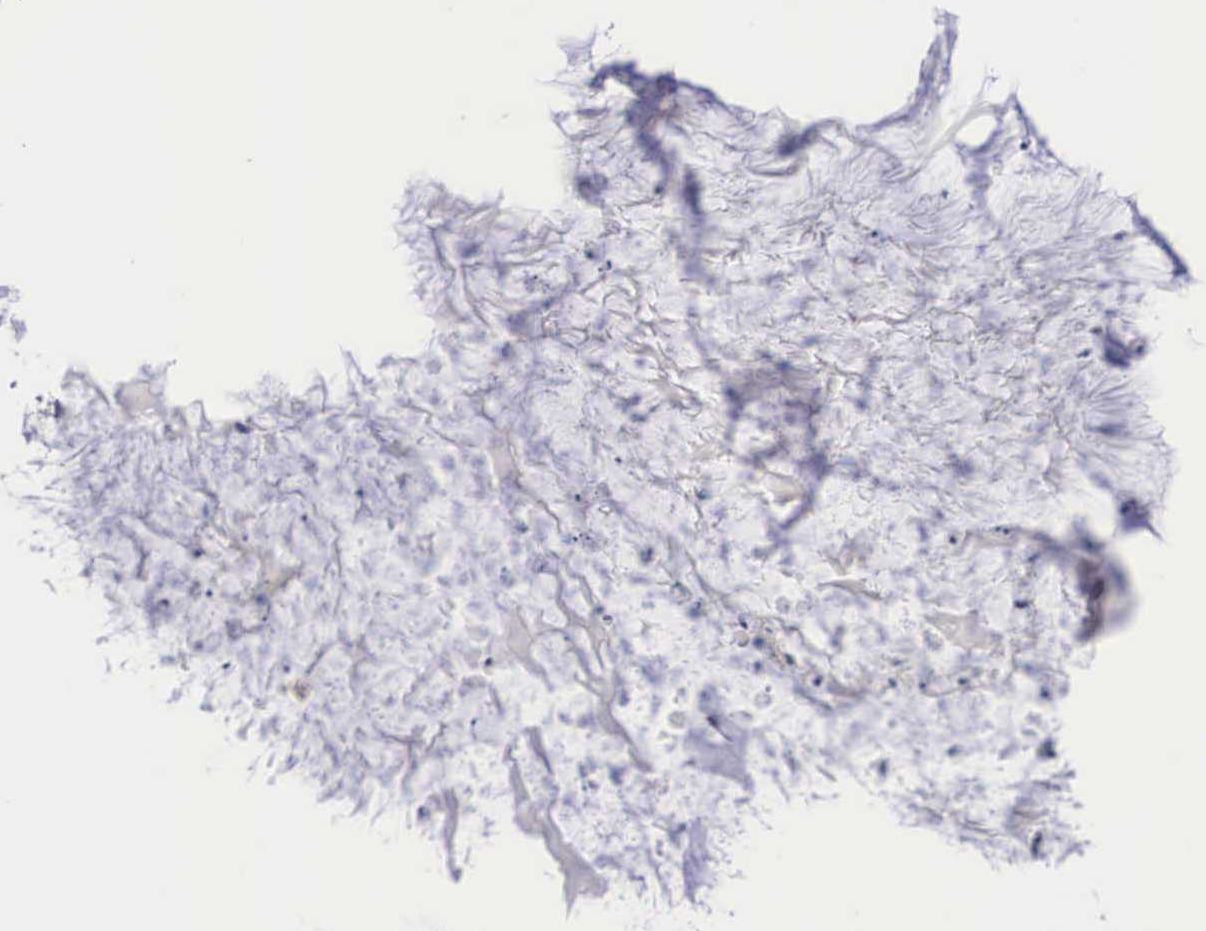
{"staining": {"intensity": "weak", "quantity": "25%-75%", "location": "nuclear"}, "tissue": "ovarian cancer", "cell_type": "Tumor cells", "image_type": "cancer", "snomed": [{"axis": "morphology", "description": "Cystadenocarcinoma, mucinous, NOS"}, {"axis": "topography", "description": "Ovary"}], "caption": "DAB (3,3'-diaminobenzidine) immunohistochemical staining of ovarian cancer (mucinous cystadenocarcinoma) exhibits weak nuclear protein expression in approximately 25%-75% of tumor cells. The staining was performed using DAB (3,3'-diaminobenzidine), with brown indicating positive protein expression. Nuclei are stained blue with hematoxylin.", "gene": "NR4A2", "patient": {"sex": "female", "age": 57}}